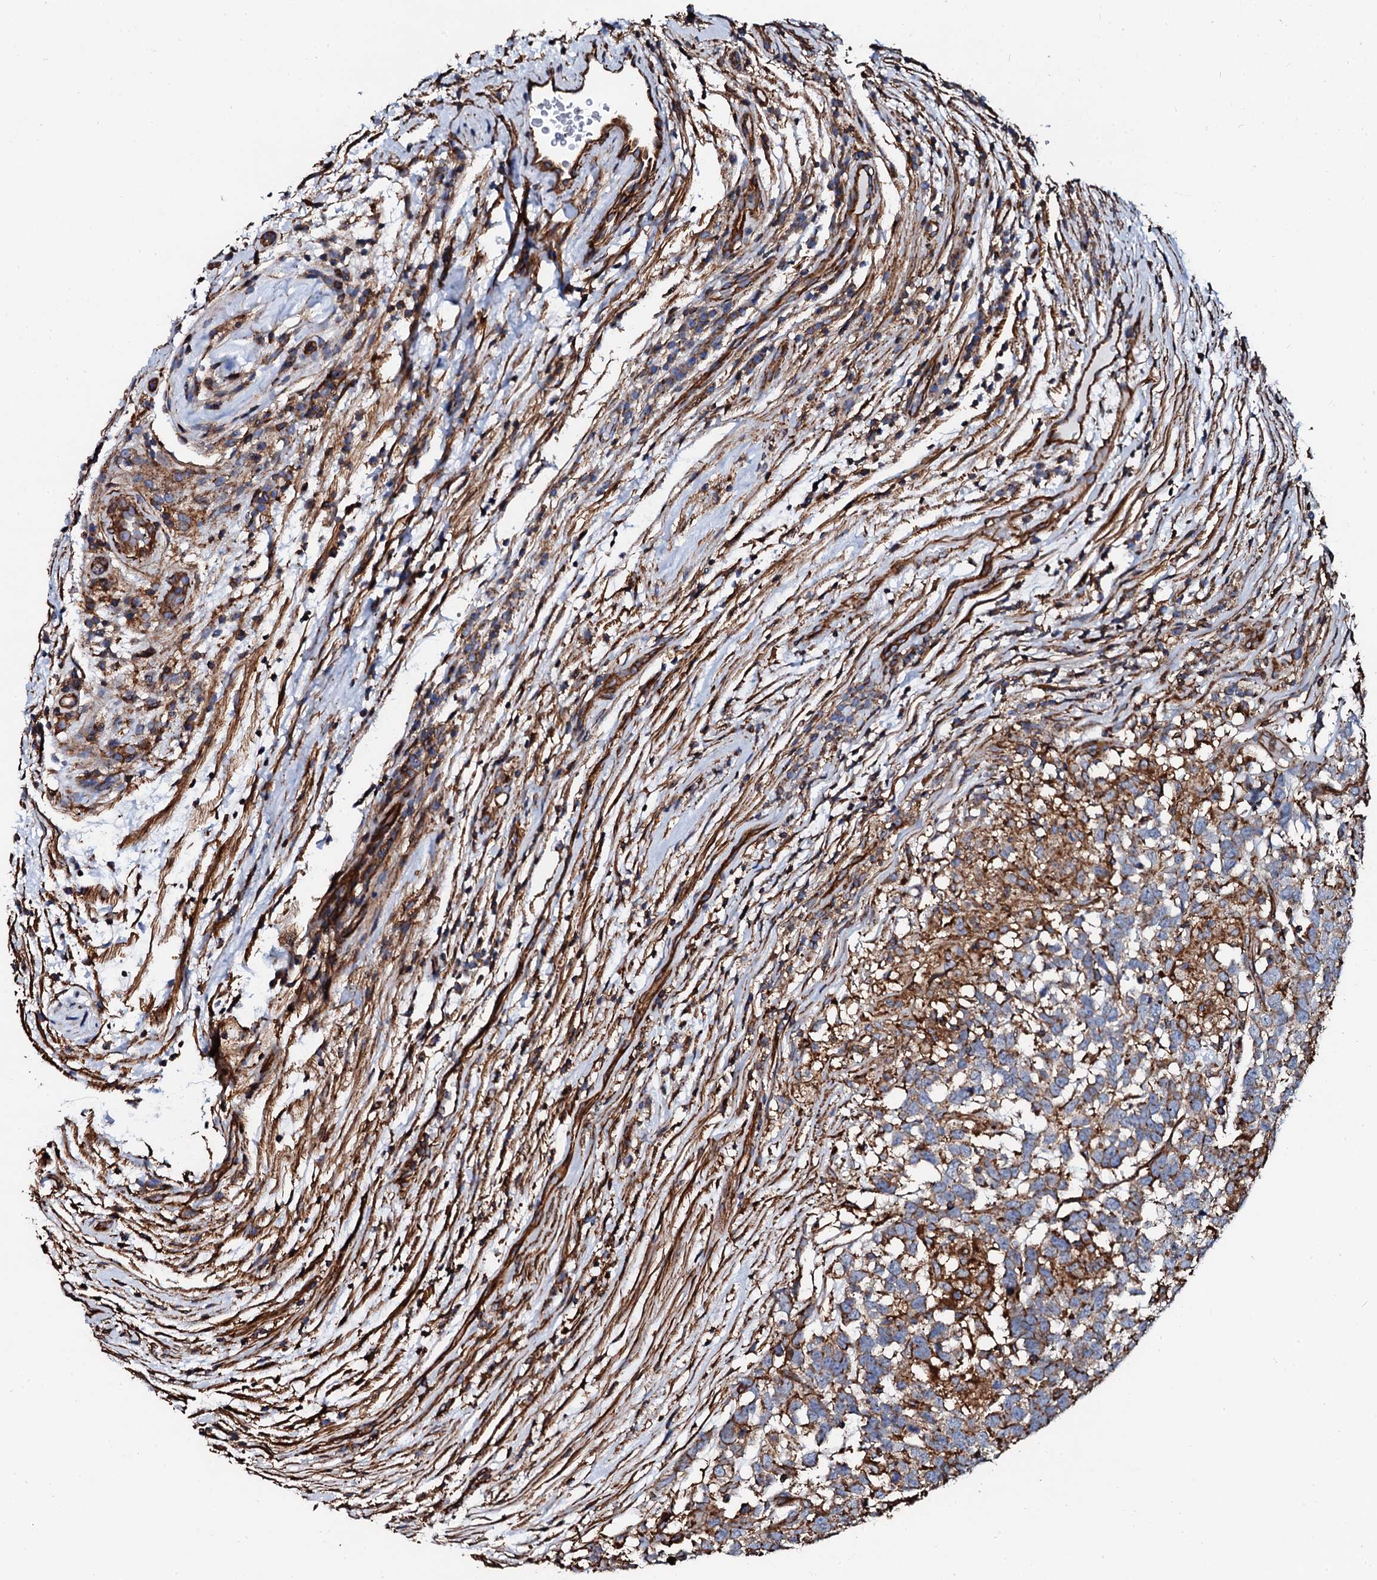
{"staining": {"intensity": "moderate", "quantity": "<25%", "location": "cytoplasmic/membranous"}, "tissue": "testis cancer", "cell_type": "Tumor cells", "image_type": "cancer", "snomed": [{"axis": "morphology", "description": "Carcinoma, Embryonal, NOS"}, {"axis": "topography", "description": "Testis"}], "caption": "Tumor cells display low levels of moderate cytoplasmic/membranous positivity in approximately <25% of cells in testis cancer (embryonal carcinoma). The staining is performed using DAB (3,3'-diaminobenzidine) brown chromogen to label protein expression. The nuclei are counter-stained blue using hematoxylin.", "gene": "INTS10", "patient": {"sex": "male", "age": 26}}